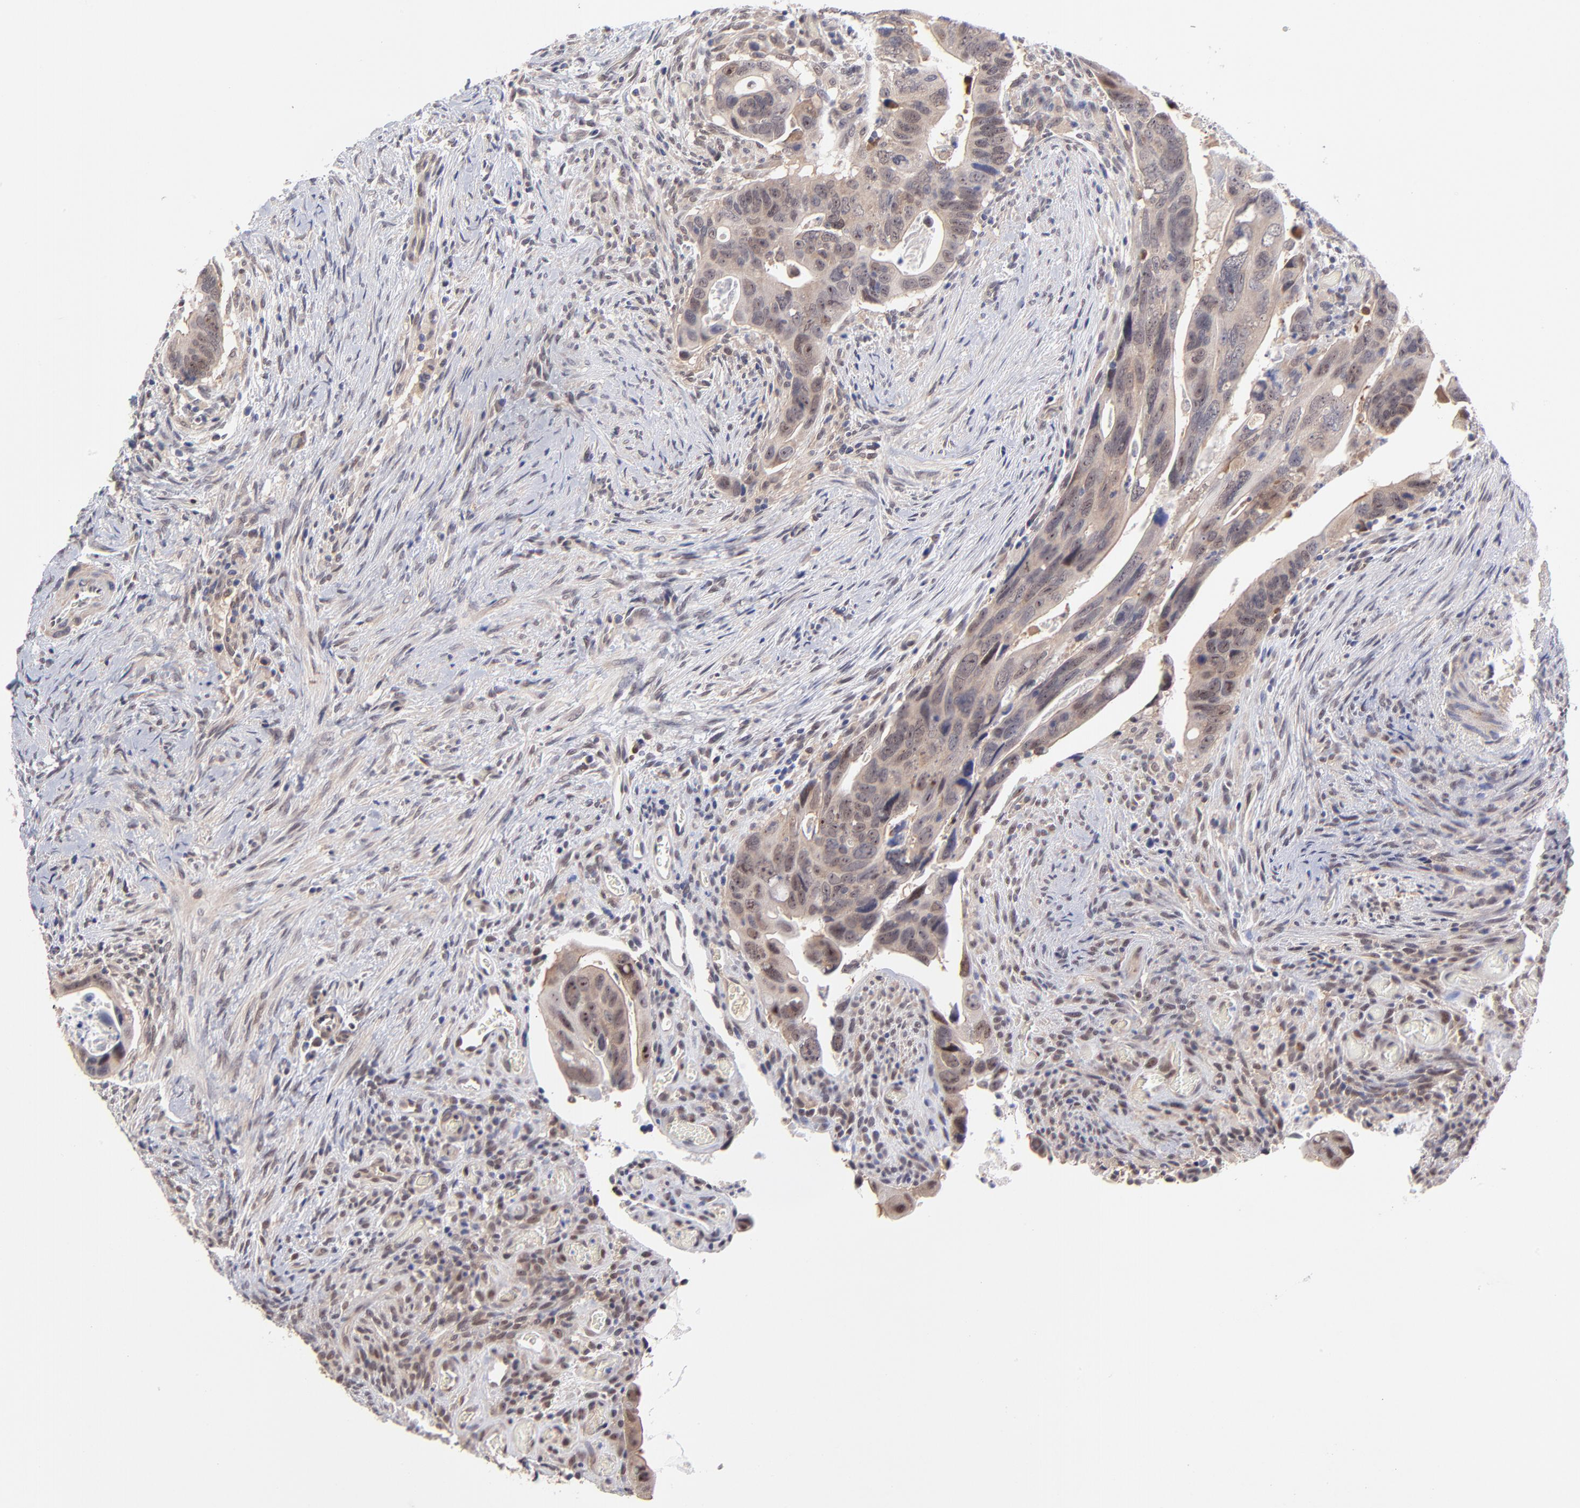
{"staining": {"intensity": "weak", "quantity": ">75%", "location": "cytoplasmic/membranous"}, "tissue": "colorectal cancer", "cell_type": "Tumor cells", "image_type": "cancer", "snomed": [{"axis": "morphology", "description": "Adenocarcinoma, NOS"}, {"axis": "topography", "description": "Rectum"}], "caption": "The image demonstrates immunohistochemical staining of colorectal cancer (adenocarcinoma). There is weak cytoplasmic/membranous expression is appreciated in about >75% of tumor cells.", "gene": "UBE2E3", "patient": {"sex": "male", "age": 53}}